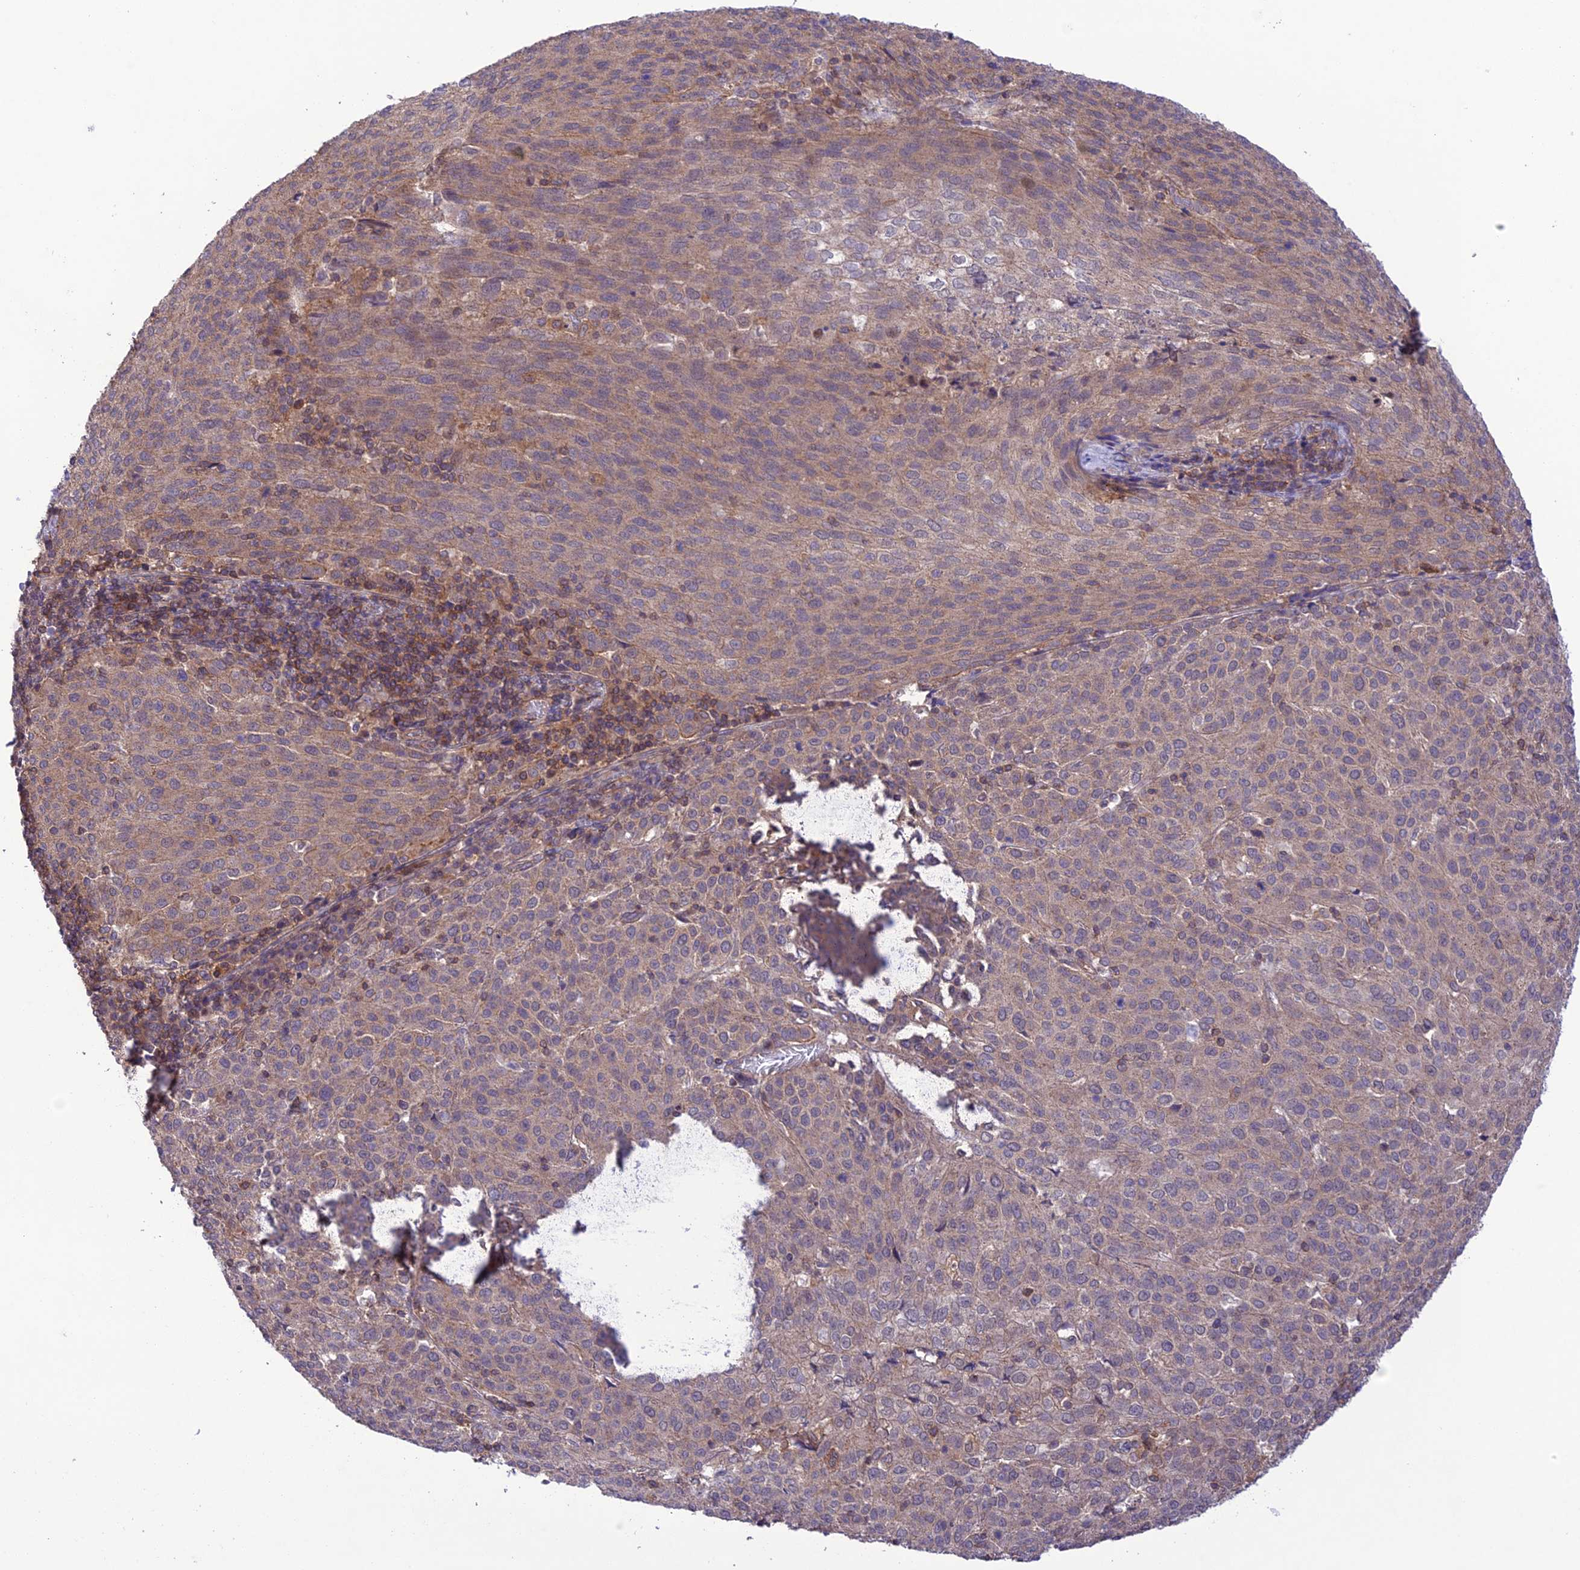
{"staining": {"intensity": "weak", "quantity": ">75%", "location": "cytoplasmic/membranous"}, "tissue": "cervical cancer", "cell_type": "Tumor cells", "image_type": "cancer", "snomed": [{"axis": "morphology", "description": "Squamous cell carcinoma, NOS"}, {"axis": "topography", "description": "Cervix"}], "caption": "DAB (3,3'-diaminobenzidine) immunohistochemical staining of cervical squamous cell carcinoma reveals weak cytoplasmic/membranous protein expression in about >75% of tumor cells.", "gene": "FCHSD1", "patient": {"sex": "female", "age": 46}}